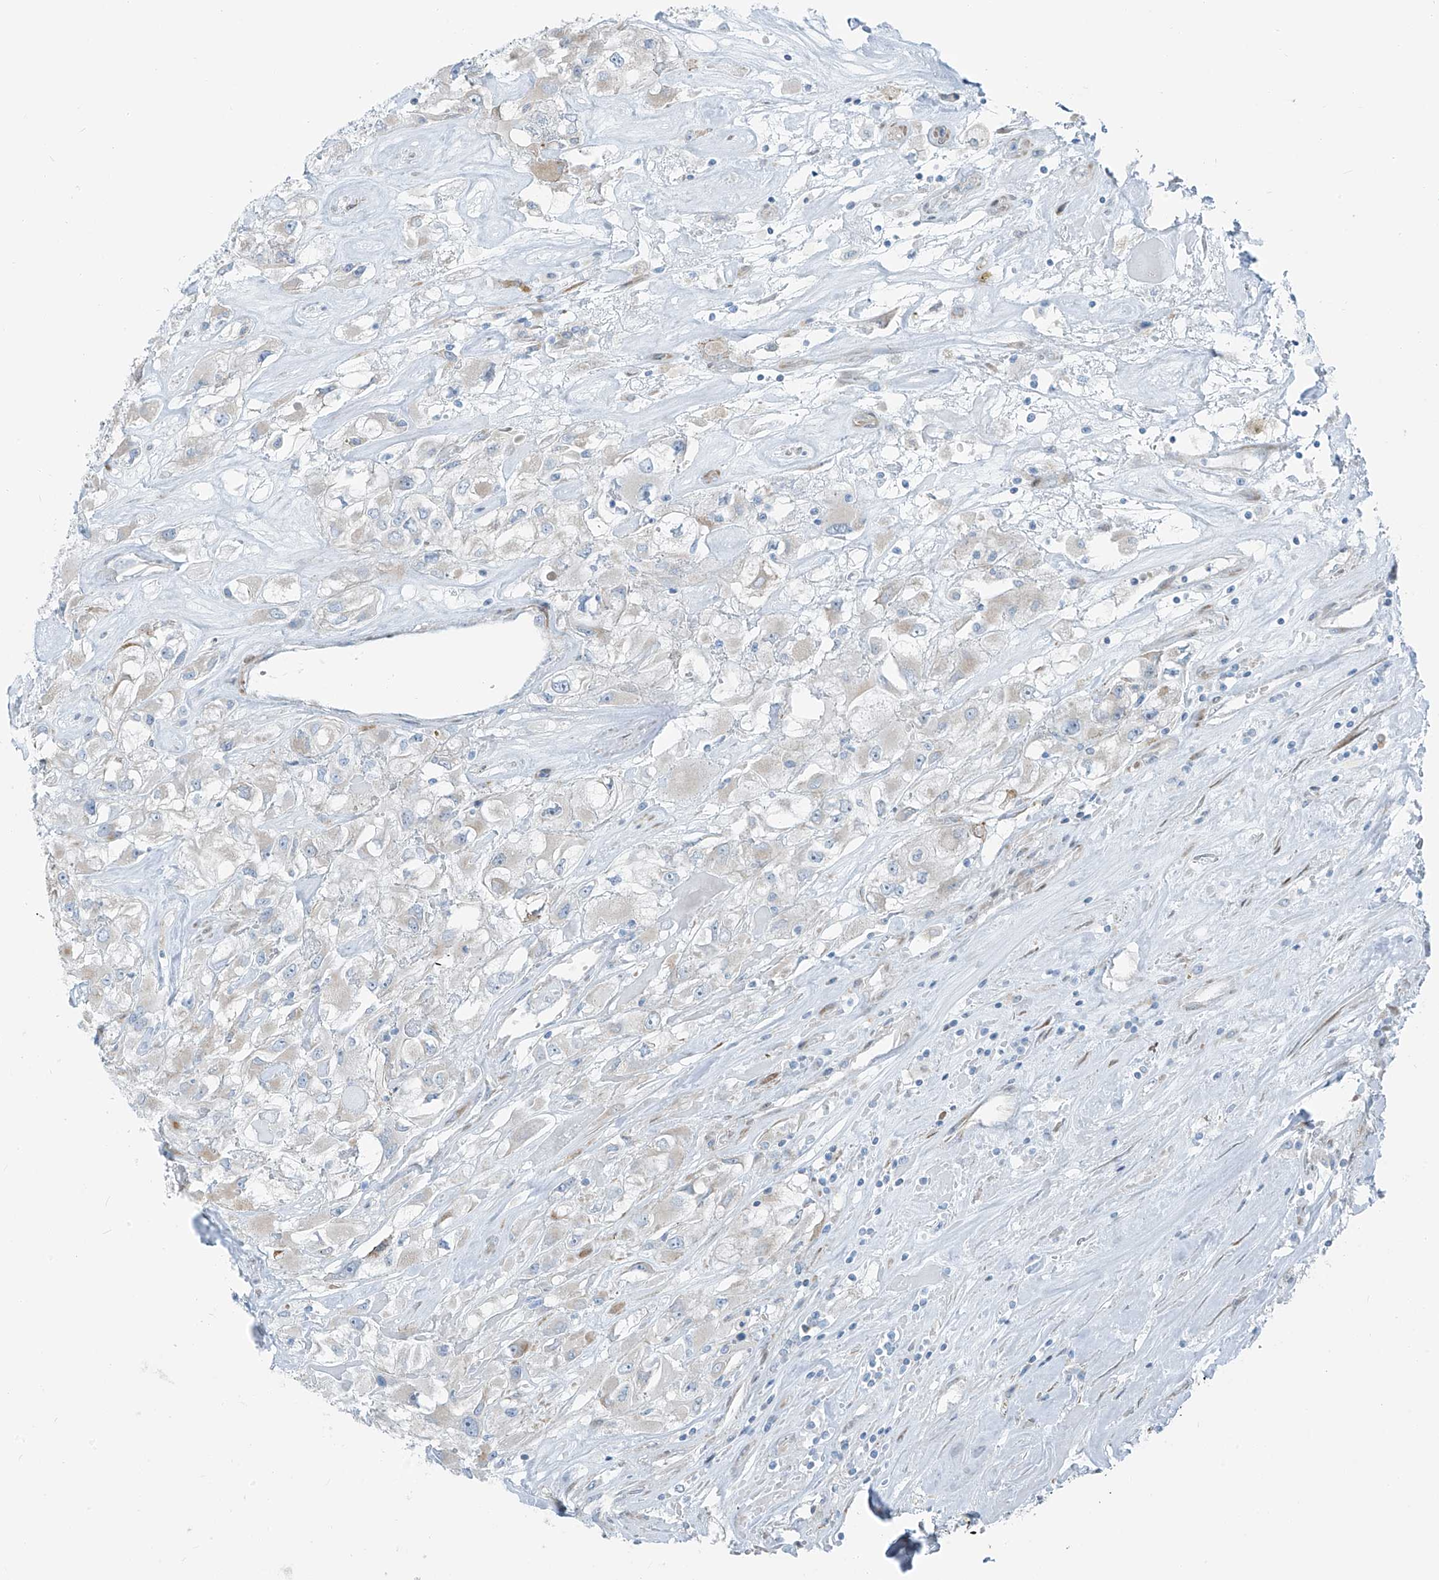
{"staining": {"intensity": "negative", "quantity": "none", "location": "none"}, "tissue": "renal cancer", "cell_type": "Tumor cells", "image_type": "cancer", "snomed": [{"axis": "morphology", "description": "Adenocarcinoma, NOS"}, {"axis": "topography", "description": "Kidney"}], "caption": "High power microscopy micrograph of an IHC micrograph of renal adenocarcinoma, revealing no significant staining in tumor cells.", "gene": "HIC2", "patient": {"sex": "female", "age": 52}}